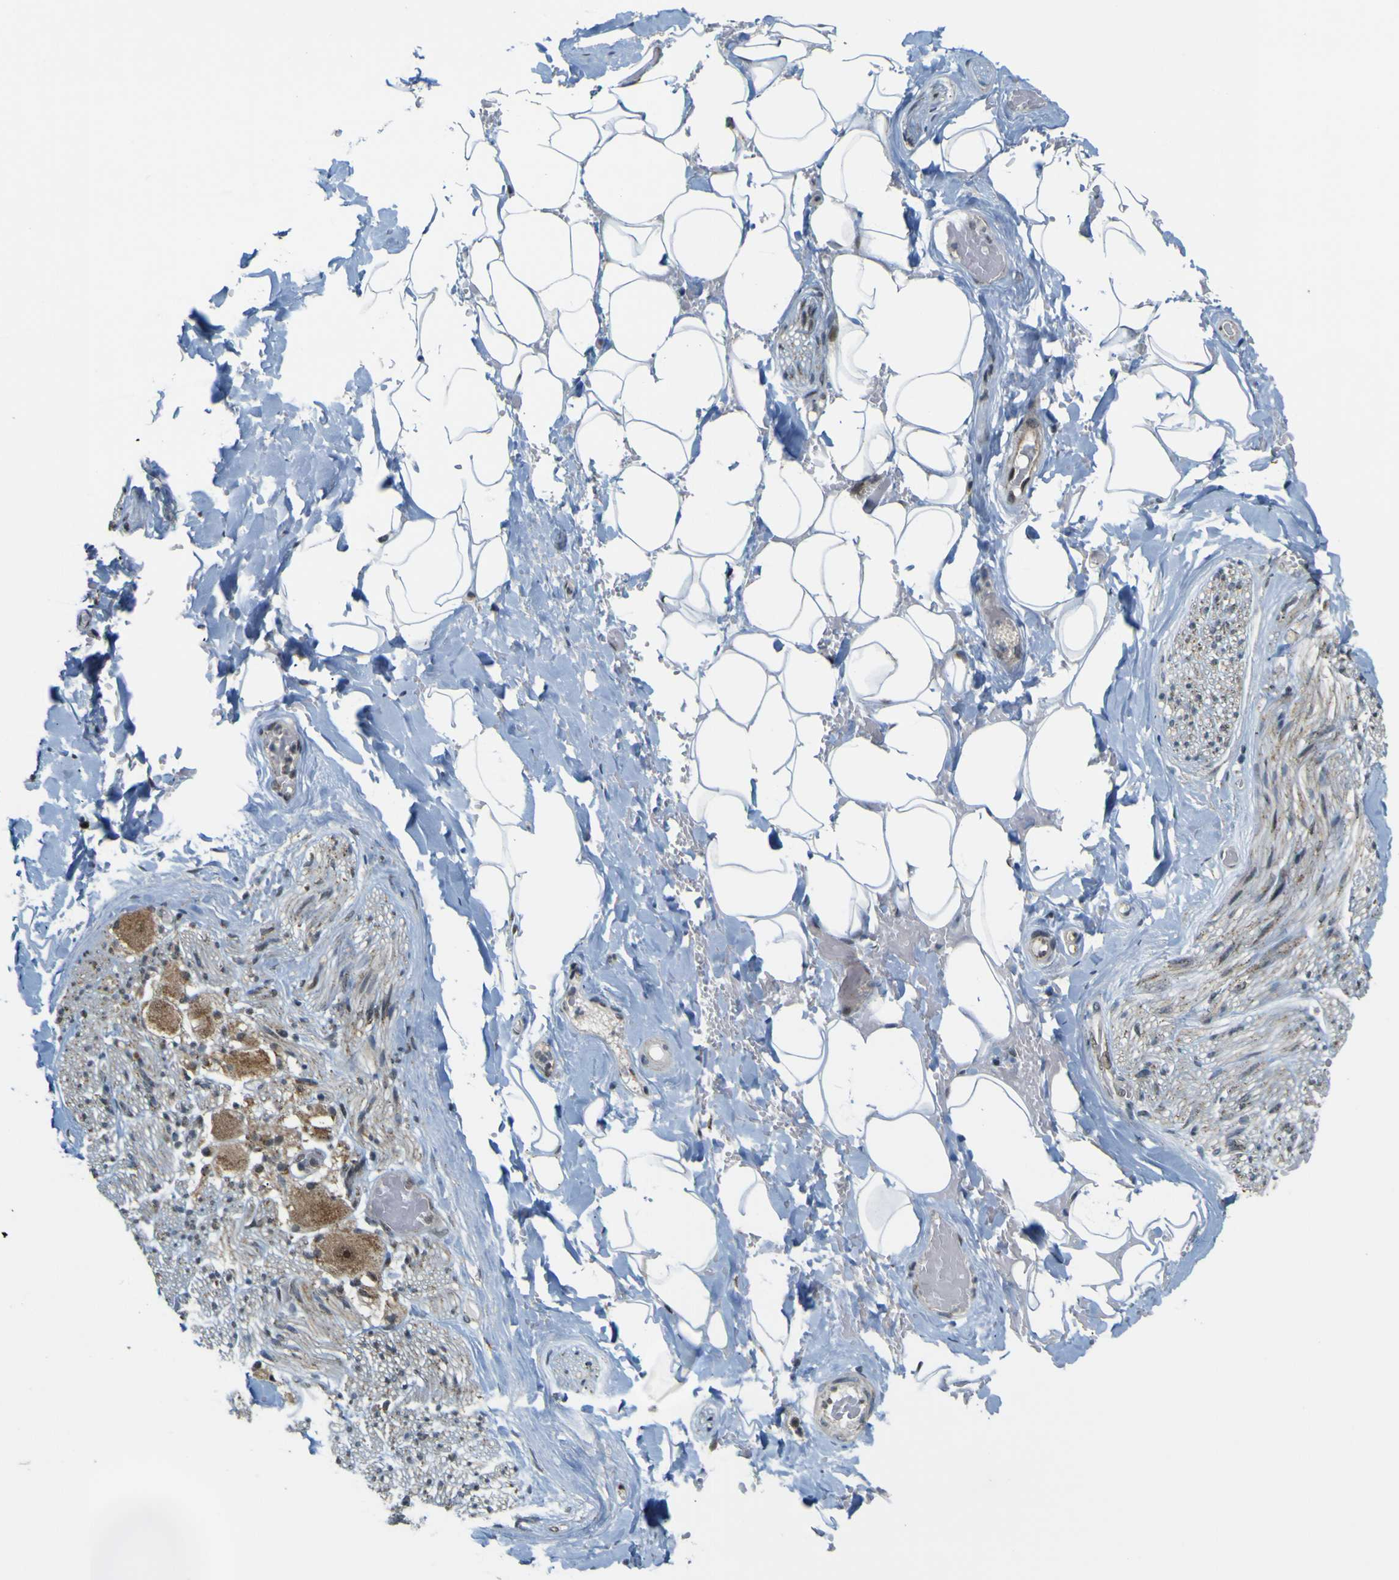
{"staining": {"intensity": "negative", "quantity": "none", "location": "none"}, "tissue": "adipose tissue", "cell_type": "Adipocytes", "image_type": "normal", "snomed": [{"axis": "morphology", "description": "Normal tissue, NOS"}, {"axis": "topography", "description": "Peripheral nerve tissue"}], "caption": "This histopathology image is of unremarkable adipose tissue stained with immunohistochemistry to label a protein in brown with the nuclei are counter-stained blue. There is no expression in adipocytes.", "gene": "ACBD5", "patient": {"sex": "male", "age": 70}}